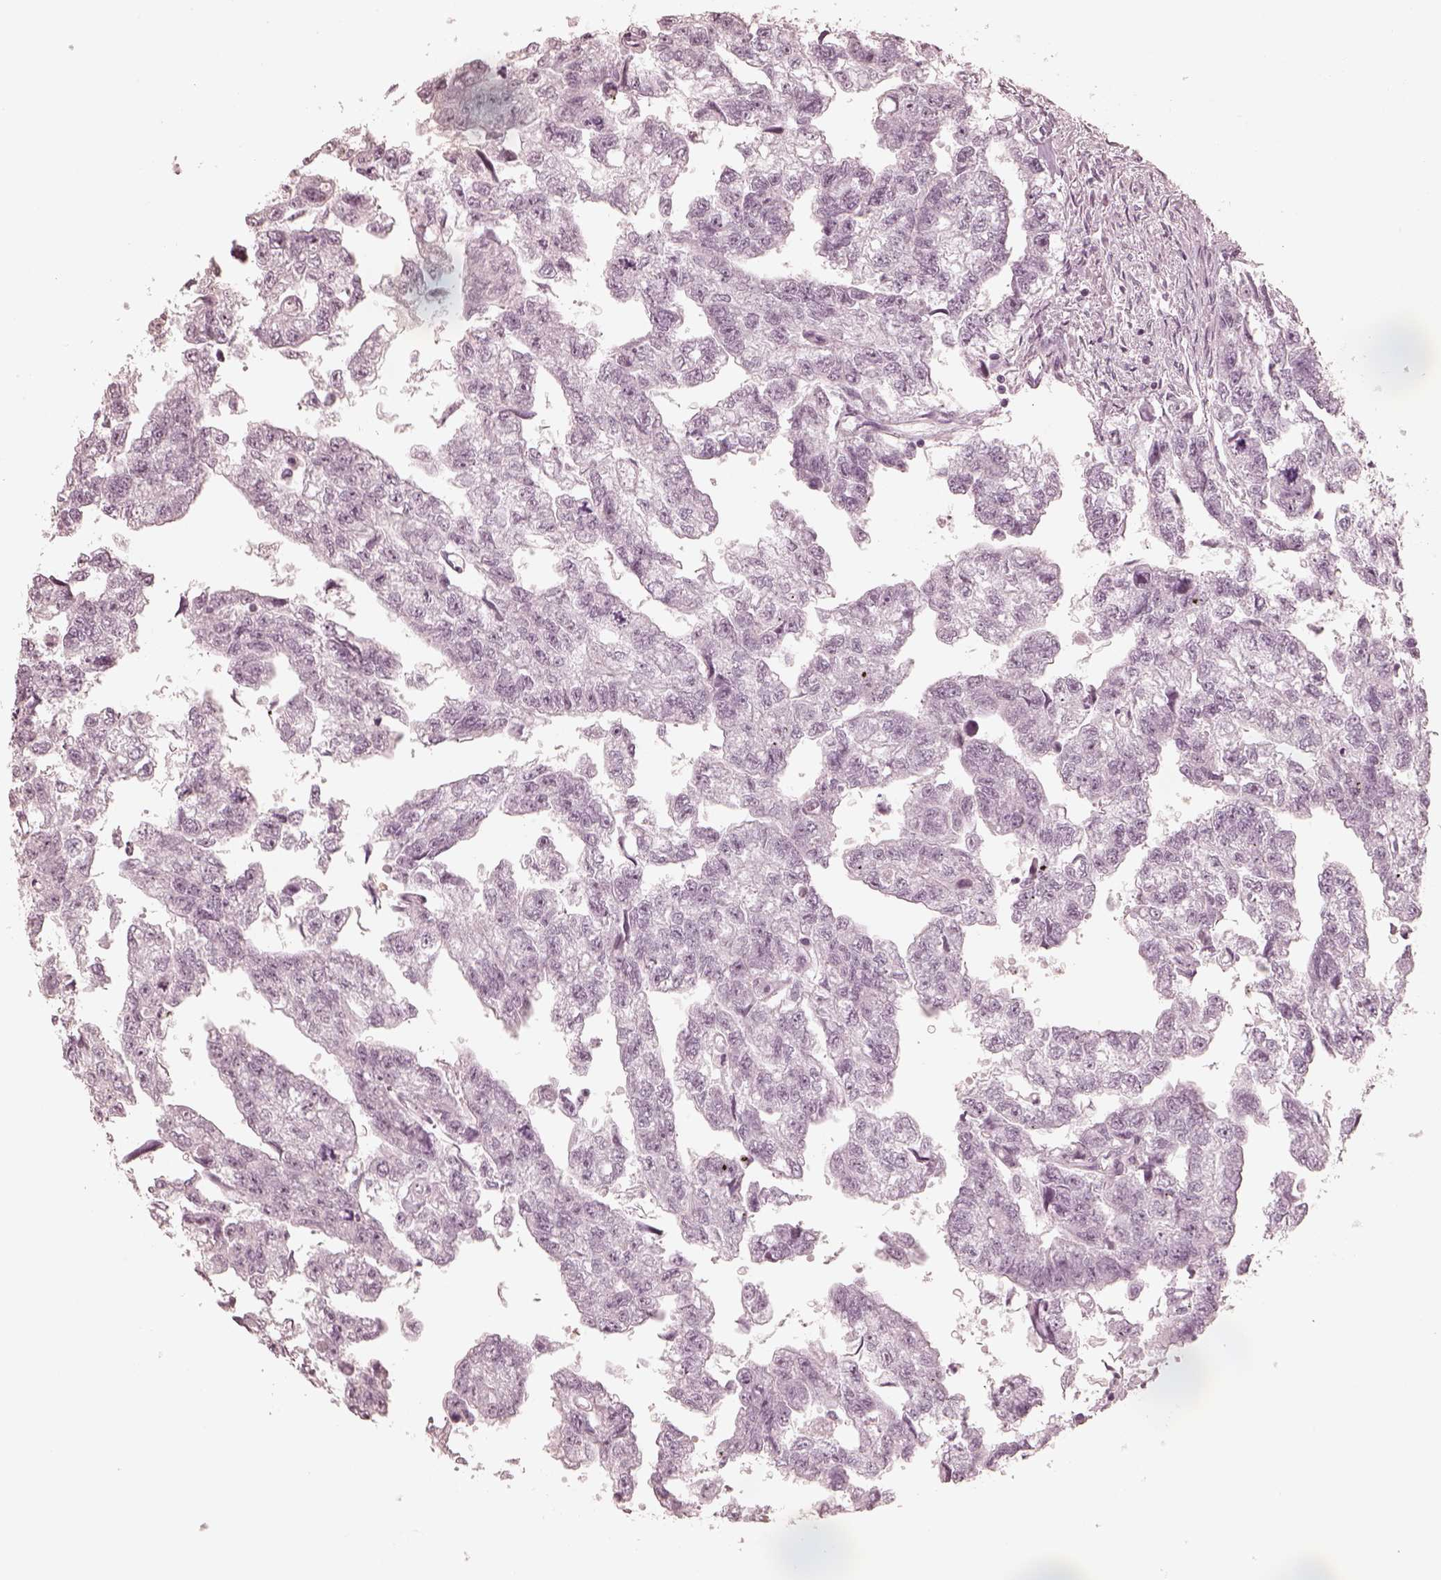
{"staining": {"intensity": "negative", "quantity": "none", "location": "none"}, "tissue": "testis cancer", "cell_type": "Tumor cells", "image_type": "cancer", "snomed": [{"axis": "morphology", "description": "Carcinoma, Embryonal, NOS"}, {"axis": "morphology", "description": "Teratoma, malignant, NOS"}, {"axis": "topography", "description": "Testis"}], "caption": "A photomicrograph of human testis cancer (malignant teratoma) is negative for staining in tumor cells.", "gene": "CALR3", "patient": {"sex": "male", "age": 44}}